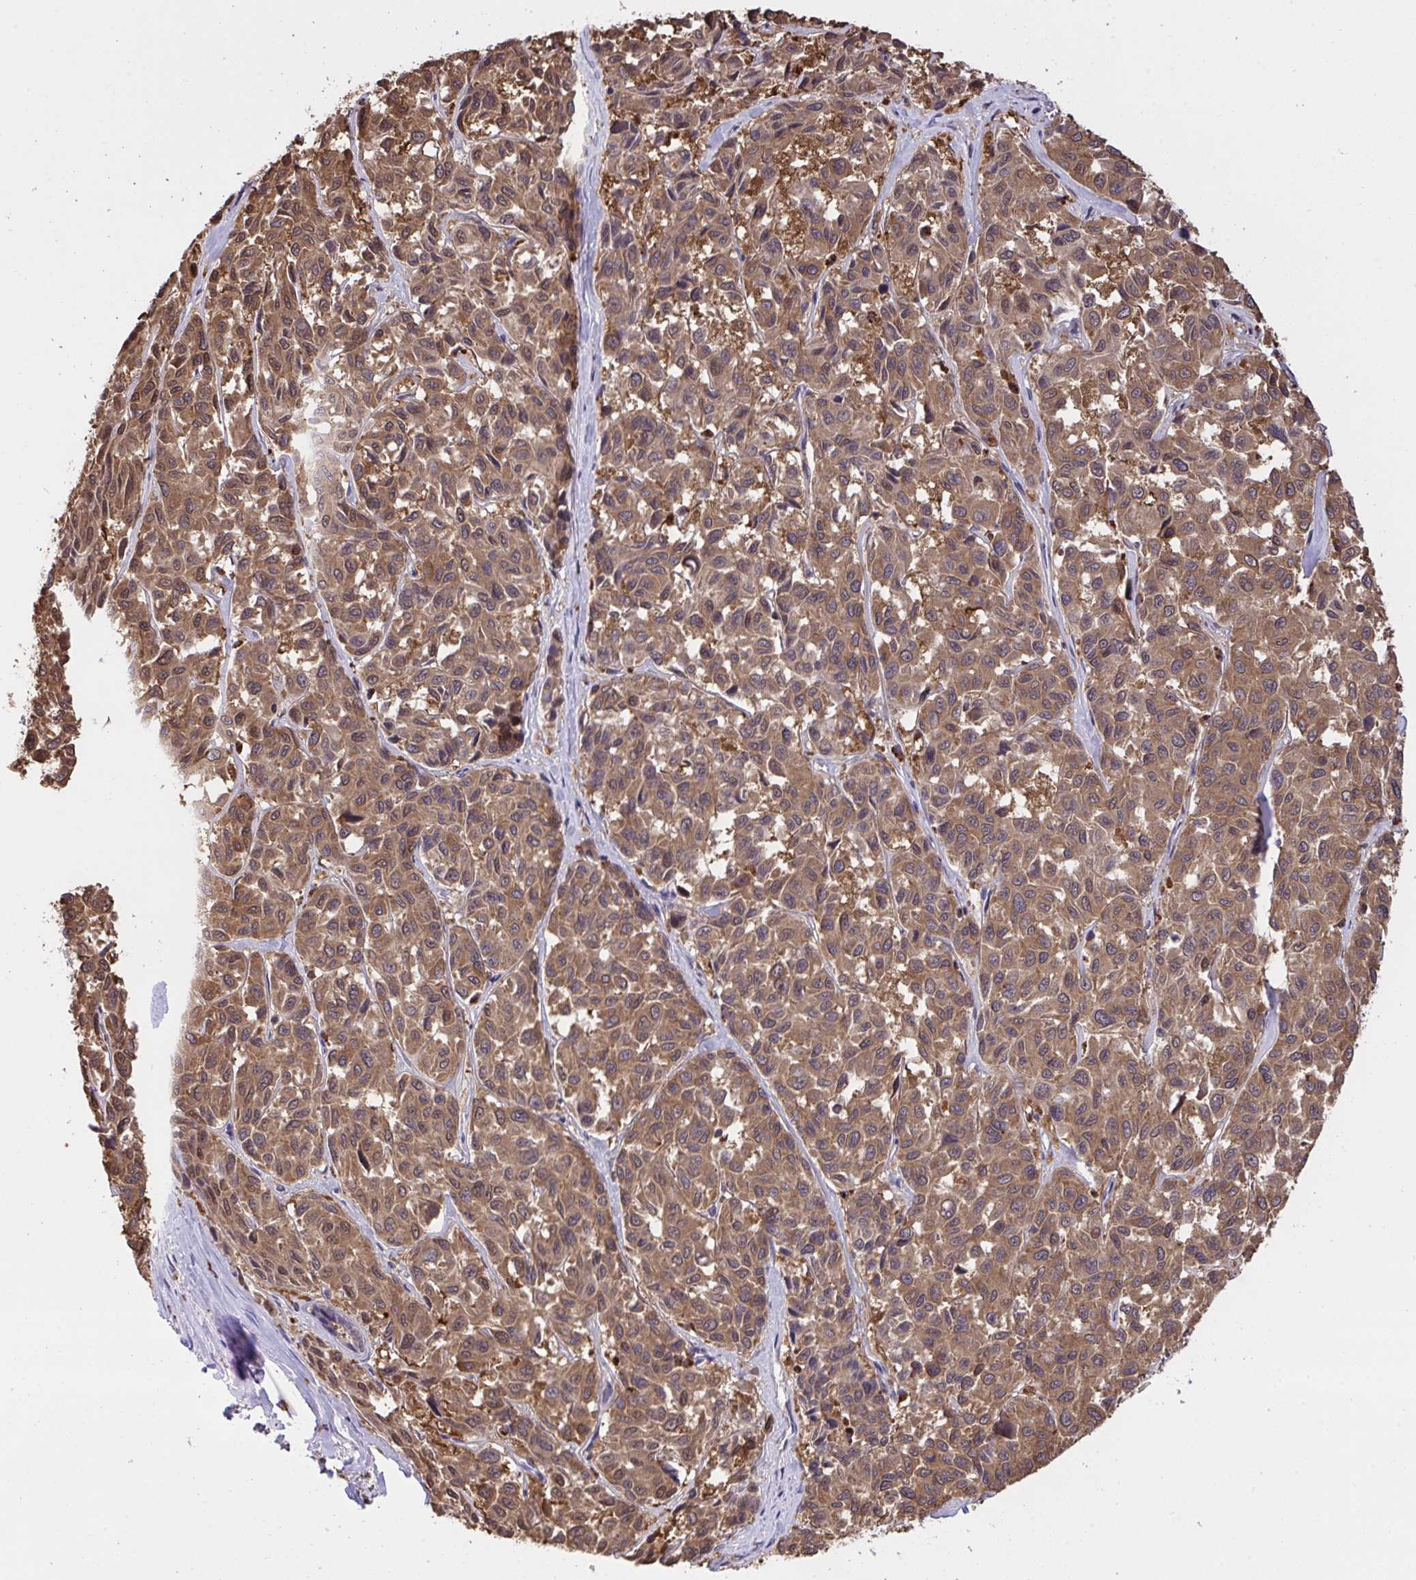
{"staining": {"intensity": "moderate", "quantity": ">75%", "location": "cytoplasmic/membranous,nuclear"}, "tissue": "melanoma", "cell_type": "Tumor cells", "image_type": "cancer", "snomed": [{"axis": "morphology", "description": "Malignant melanoma, NOS"}, {"axis": "topography", "description": "Skin"}], "caption": "Immunohistochemical staining of melanoma exhibits medium levels of moderate cytoplasmic/membranous and nuclear staining in approximately >75% of tumor cells.", "gene": "C12orf57", "patient": {"sex": "female", "age": 66}}